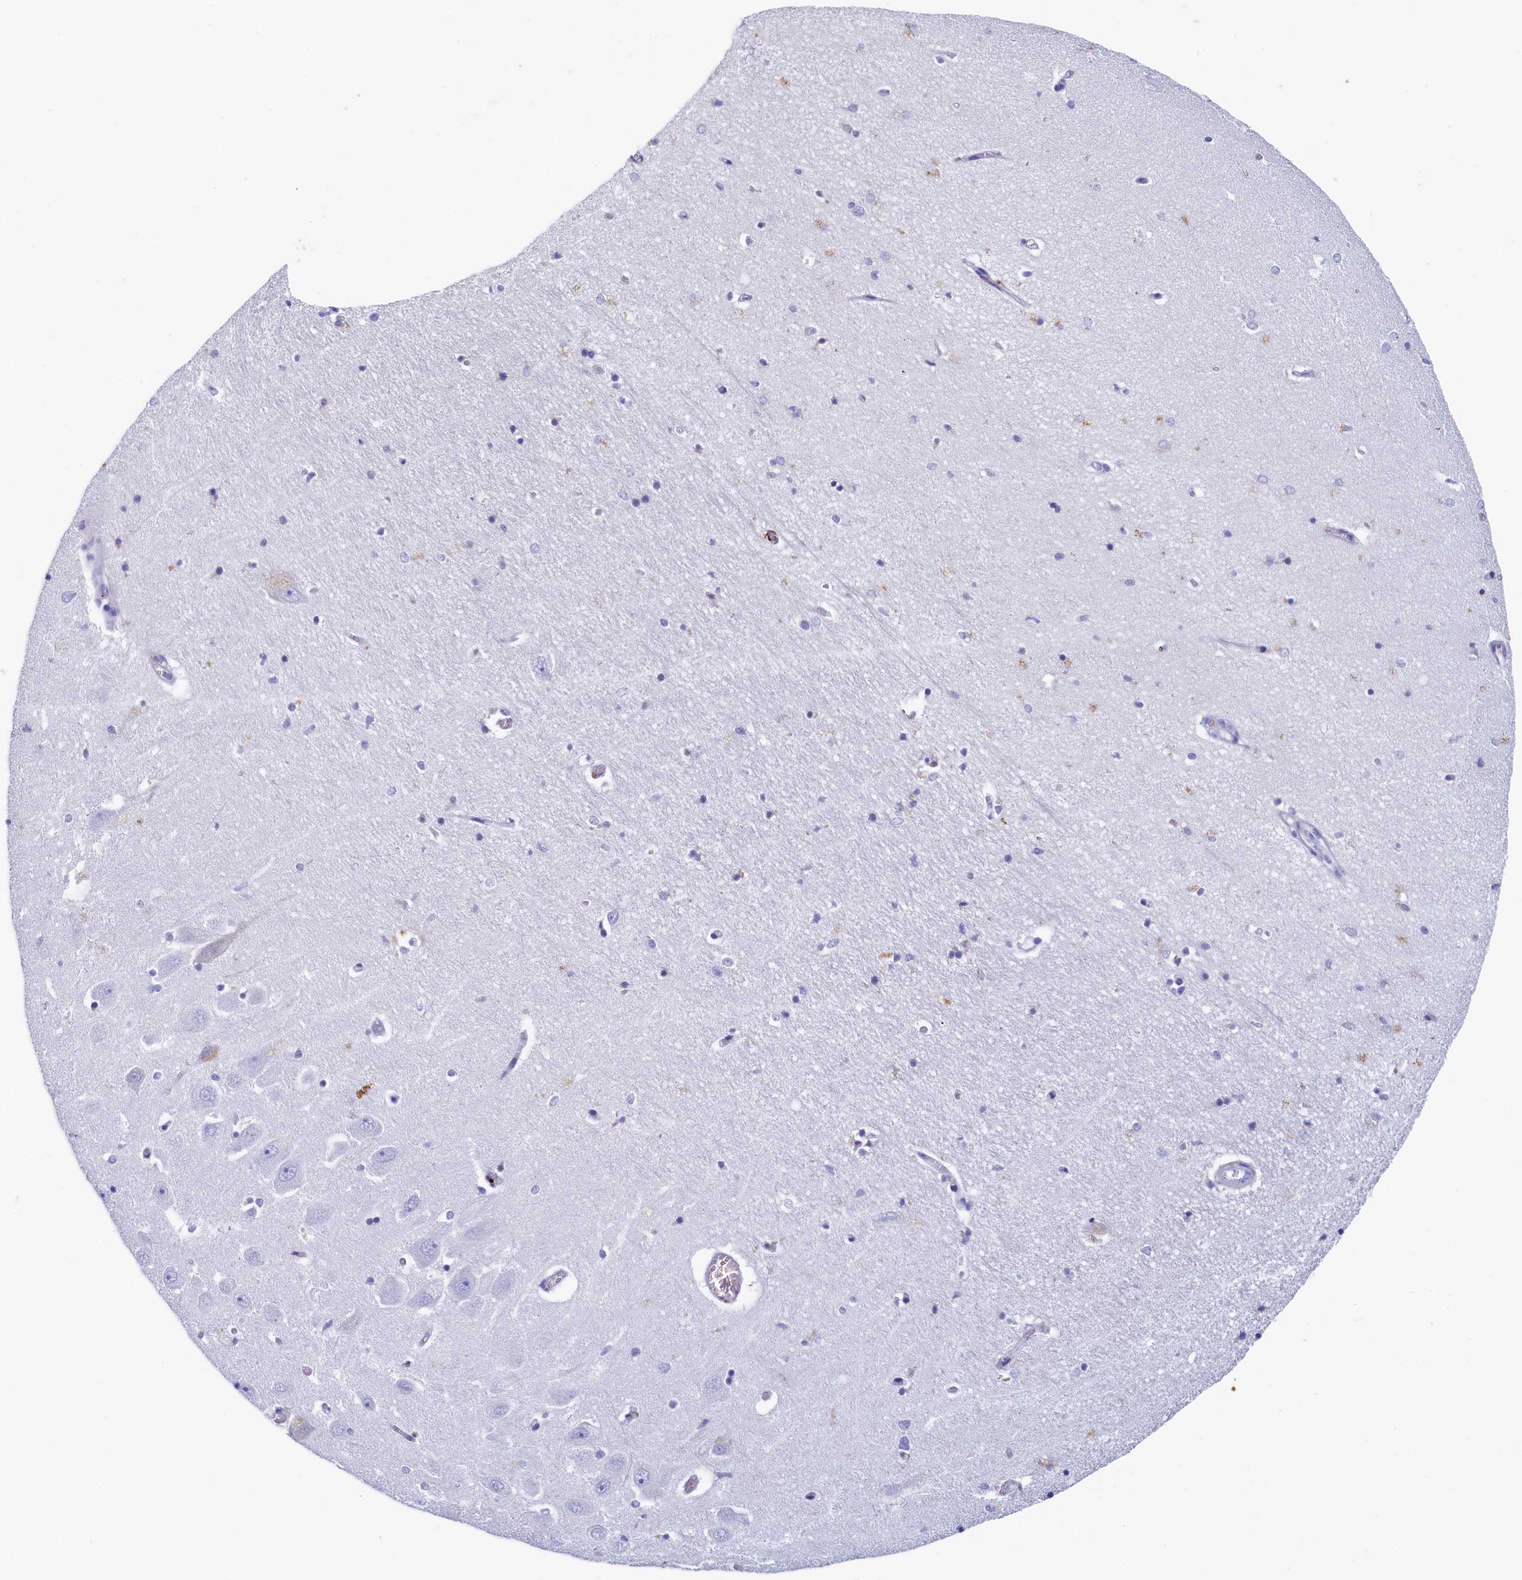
{"staining": {"intensity": "negative", "quantity": "none", "location": "none"}, "tissue": "hippocampus", "cell_type": "Glial cells", "image_type": "normal", "snomed": [{"axis": "morphology", "description": "Normal tissue, NOS"}, {"axis": "topography", "description": "Hippocampus"}], "caption": "High power microscopy histopathology image of an IHC photomicrograph of normal hippocampus, revealing no significant positivity in glial cells.", "gene": "GUCA1C", "patient": {"sex": "female", "age": 64}}